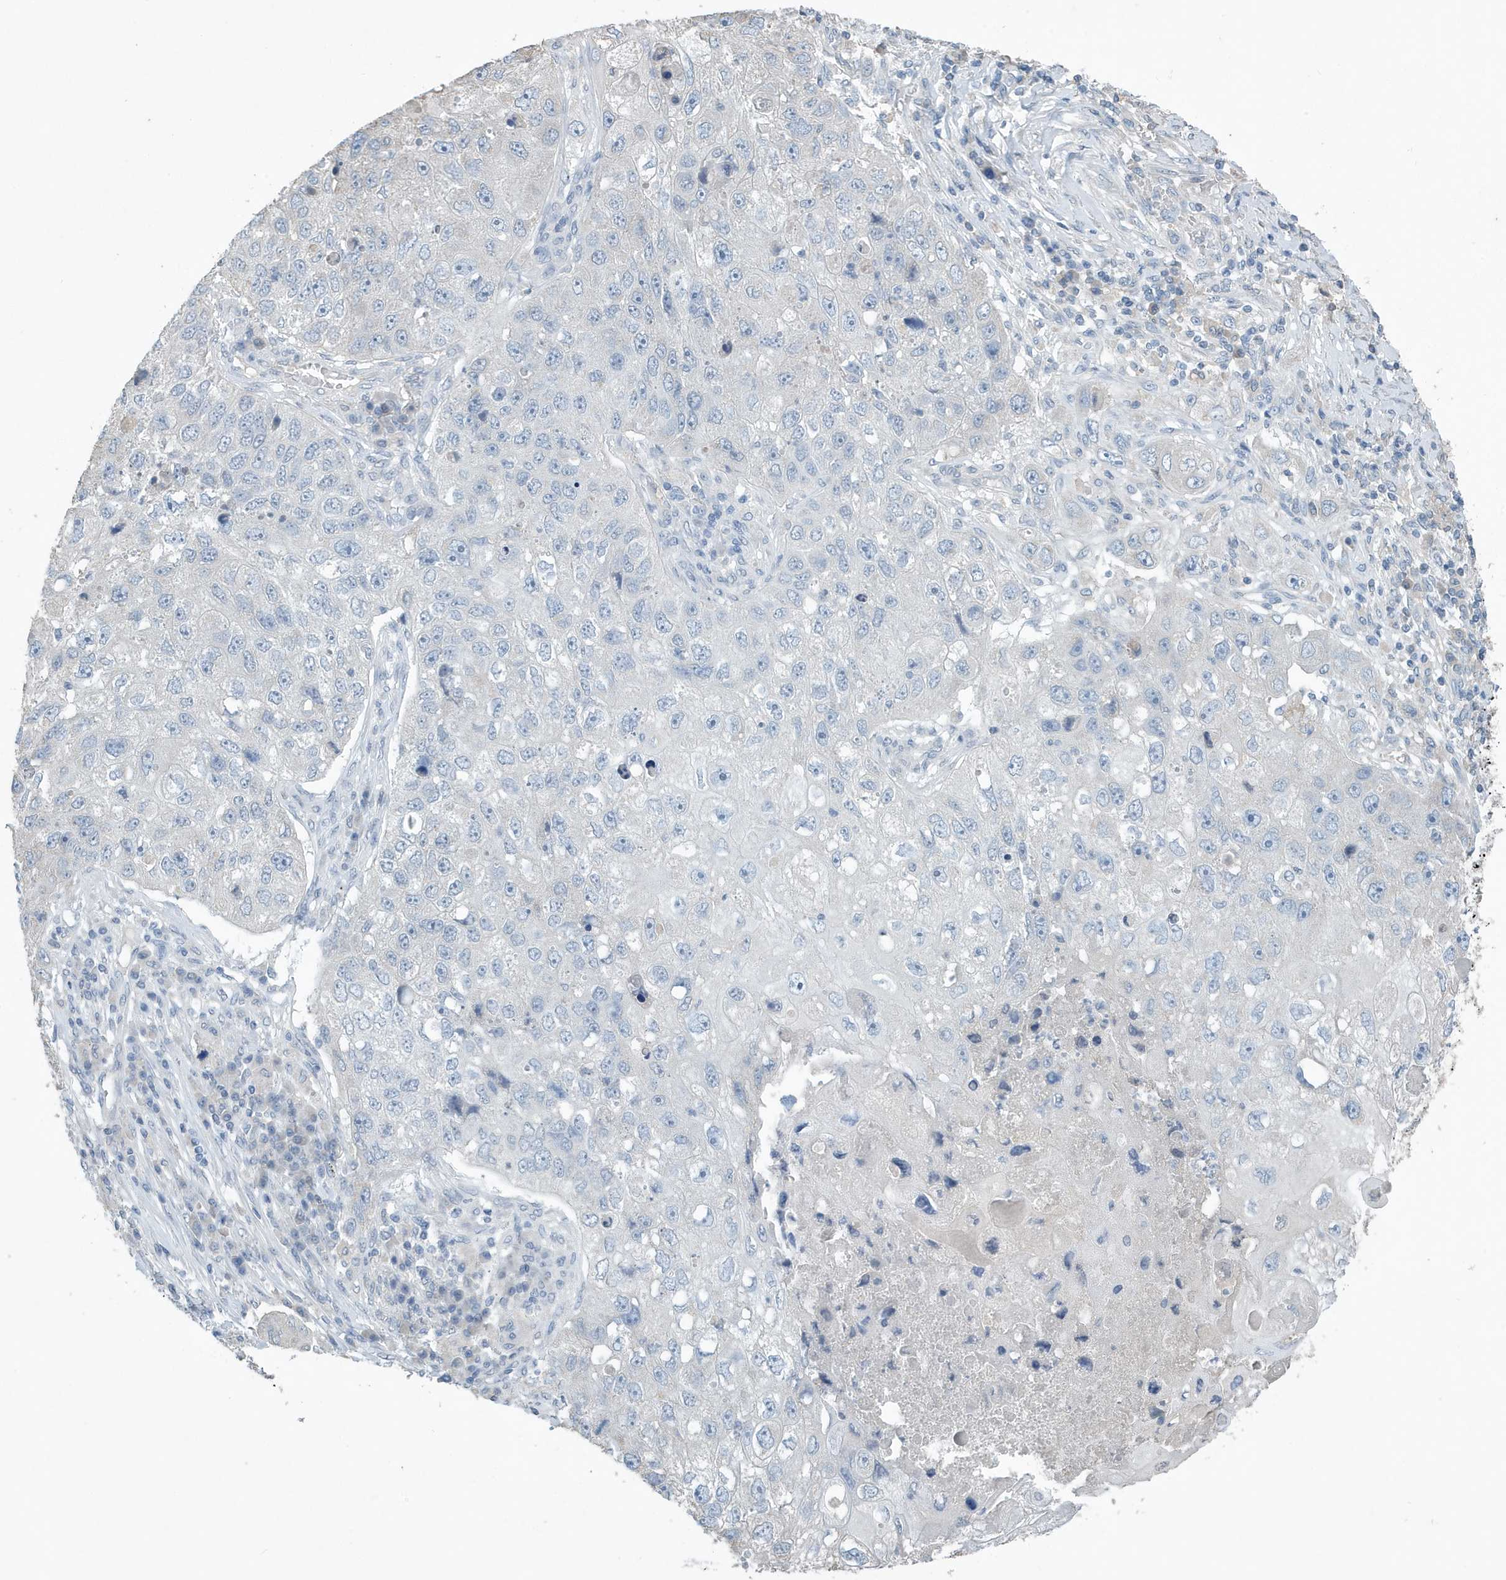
{"staining": {"intensity": "negative", "quantity": "none", "location": "none"}, "tissue": "lung cancer", "cell_type": "Tumor cells", "image_type": "cancer", "snomed": [{"axis": "morphology", "description": "Squamous cell carcinoma, NOS"}, {"axis": "topography", "description": "Lung"}], "caption": "This is a photomicrograph of immunohistochemistry (IHC) staining of lung cancer (squamous cell carcinoma), which shows no staining in tumor cells.", "gene": "UGT2B4", "patient": {"sex": "male", "age": 61}}